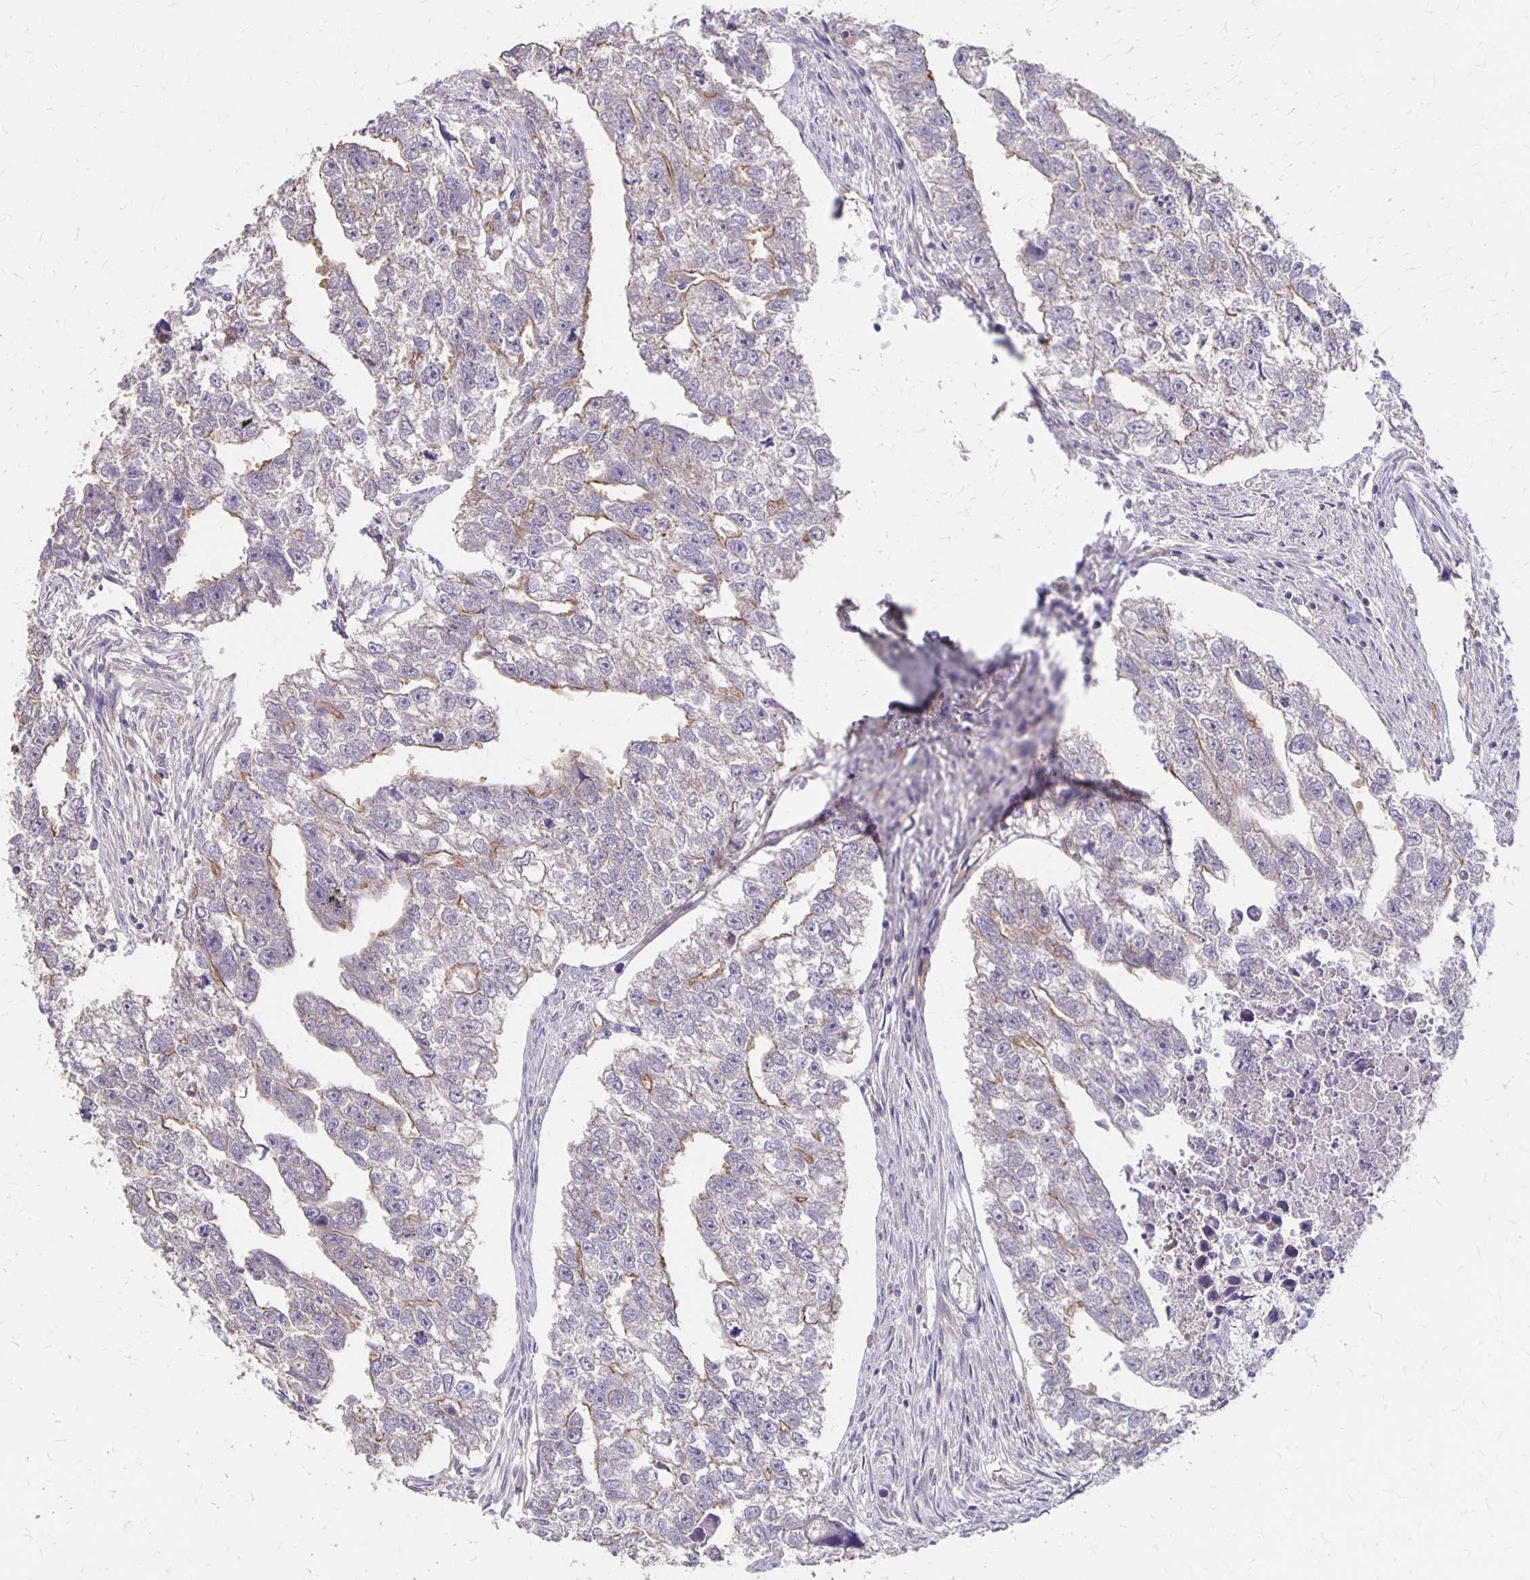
{"staining": {"intensity": "weak", "quantity": "<25%", "location": "cytoplasmic/membranous"}, "tissue": "testis cancer", "cell_type": "Tumor cells", "image_type": "cancer", "snomed": [{"axis": "morphology", "description": "Carcinoma, Embryonal, NOS"}, {"axis": "morphology", "description": "Teratoma, malignant, NOS"}, {"axis": "topography", "description": "Testis"}], "caption": "The immunohistochemistry (IHC) image has no significant positivity in tumor cells of testis cancer (malignant teratoma) tissue.", "gene": "PPP1R3E", "patient": {"sex": "male", "age": 44}}